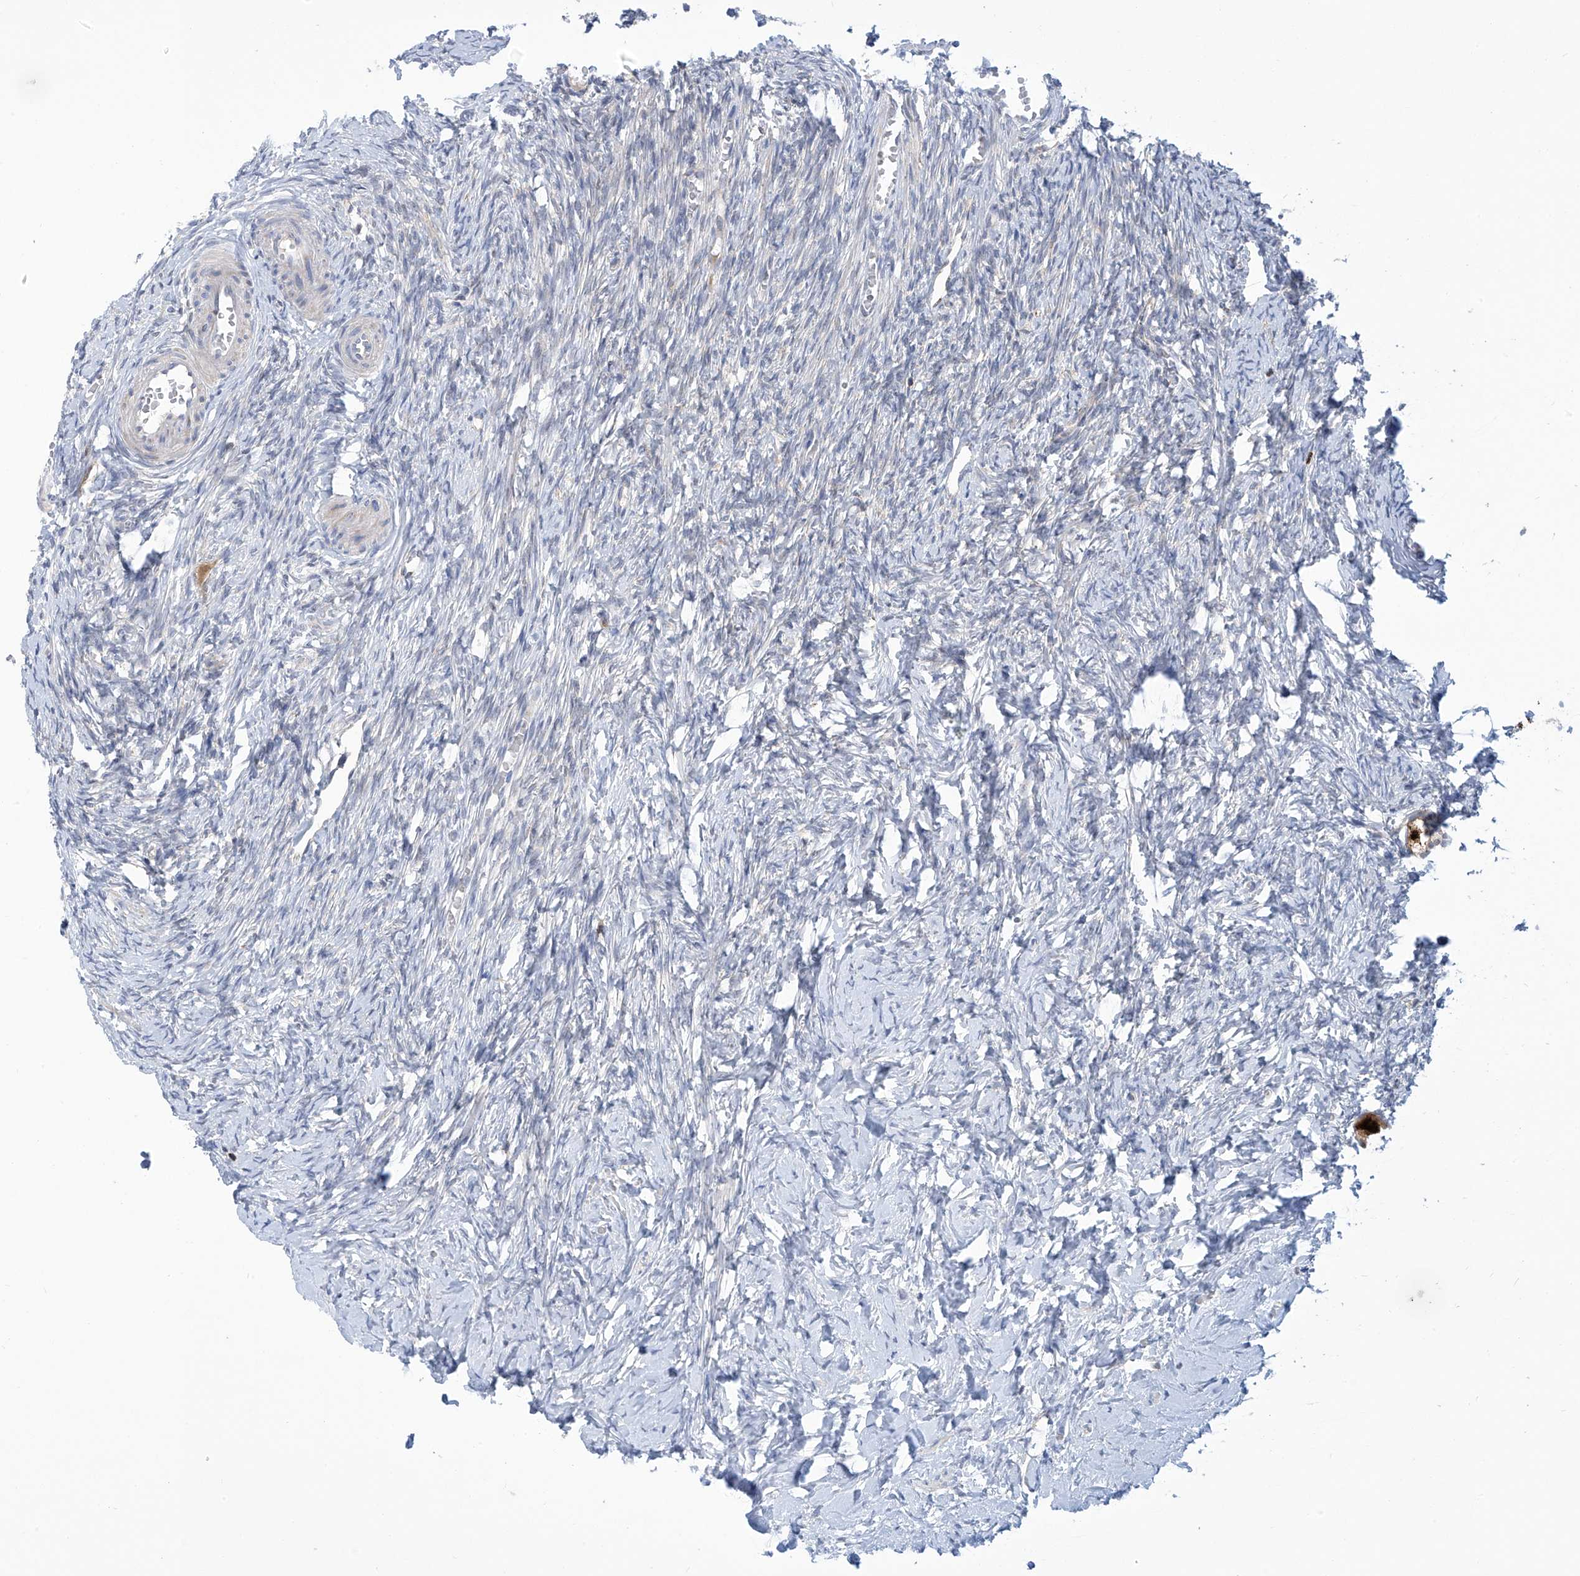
{"staining": {"intensity": "negative", "quantity": "none", "location": "none"}, "tissue": "ovary", "cell_type": "Ovarian stroma cells", "image_type": "normal", "snomed": [{"axis": "morphology", "description": "Normal tissue, NOS"}, {"axis": "topography", "description": "Ovary"}], "caption": "This is a micrograph of IHC staining of benign ovary, which shows no expression in ovarian stroma cells.", "gene": "IBA57", "patient": {"sex": "female", "age": 27}}